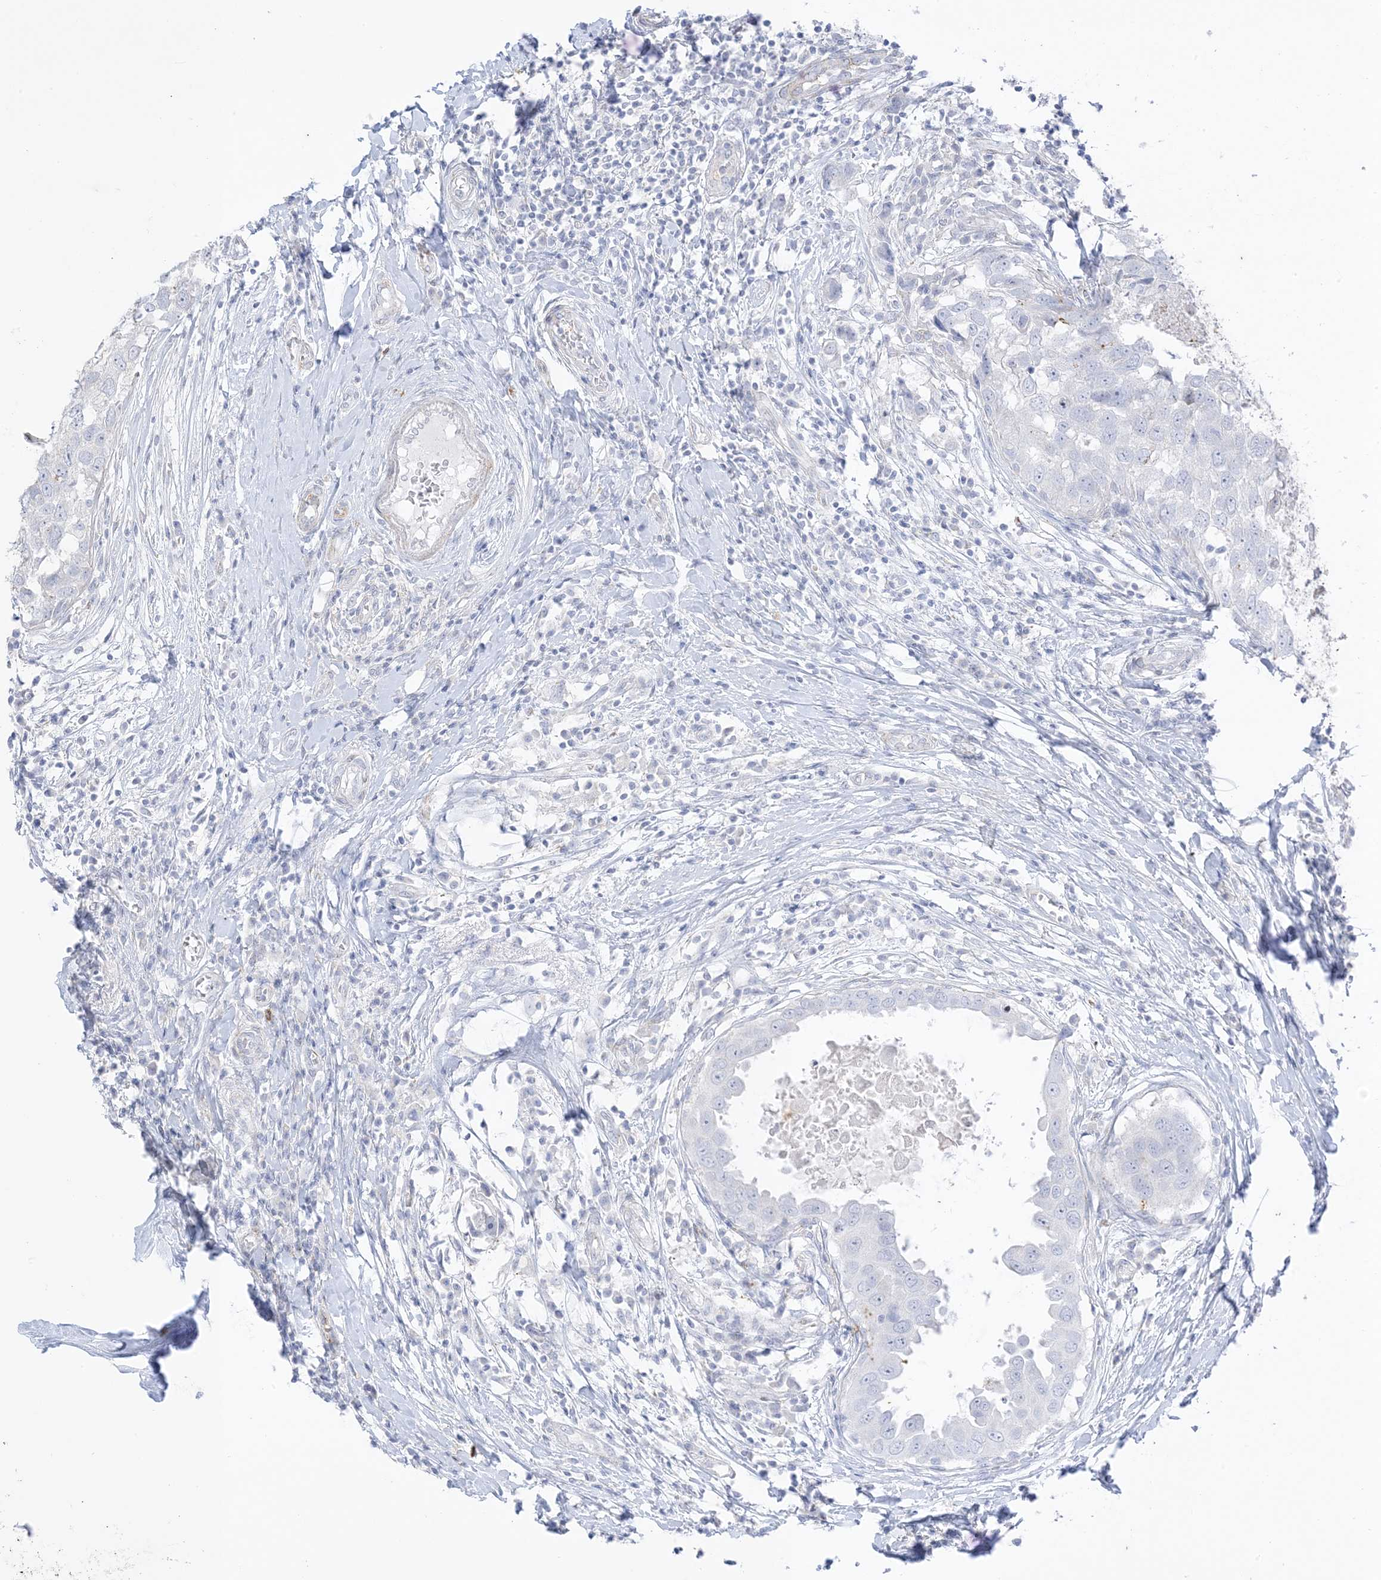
{"staining": {"intensity": "negative", "quantity": "none", "location": "none"}, "tissue": "breast cancer", "cell_type": "Tumor cells", "image_type": "cancer", "snomed": [{"axis": "morphology", "description": "Duct carcinoma"}, {"axis": "topography", "description": "Breast"}], "caption": "Immunohistochemical staining of human breast cancer (invasive ductal carcinoma) demonstrates no significant expression in tumor cells. The staining was performed using DAB (3,3'-diaminobenzidine) to visualize the protein expression in brown, while the nuclei were stained in blue with hematoxylin (Magnification: 20x).", "gene": "RAC1", "patient": {"sex": "female", "age": 27}}